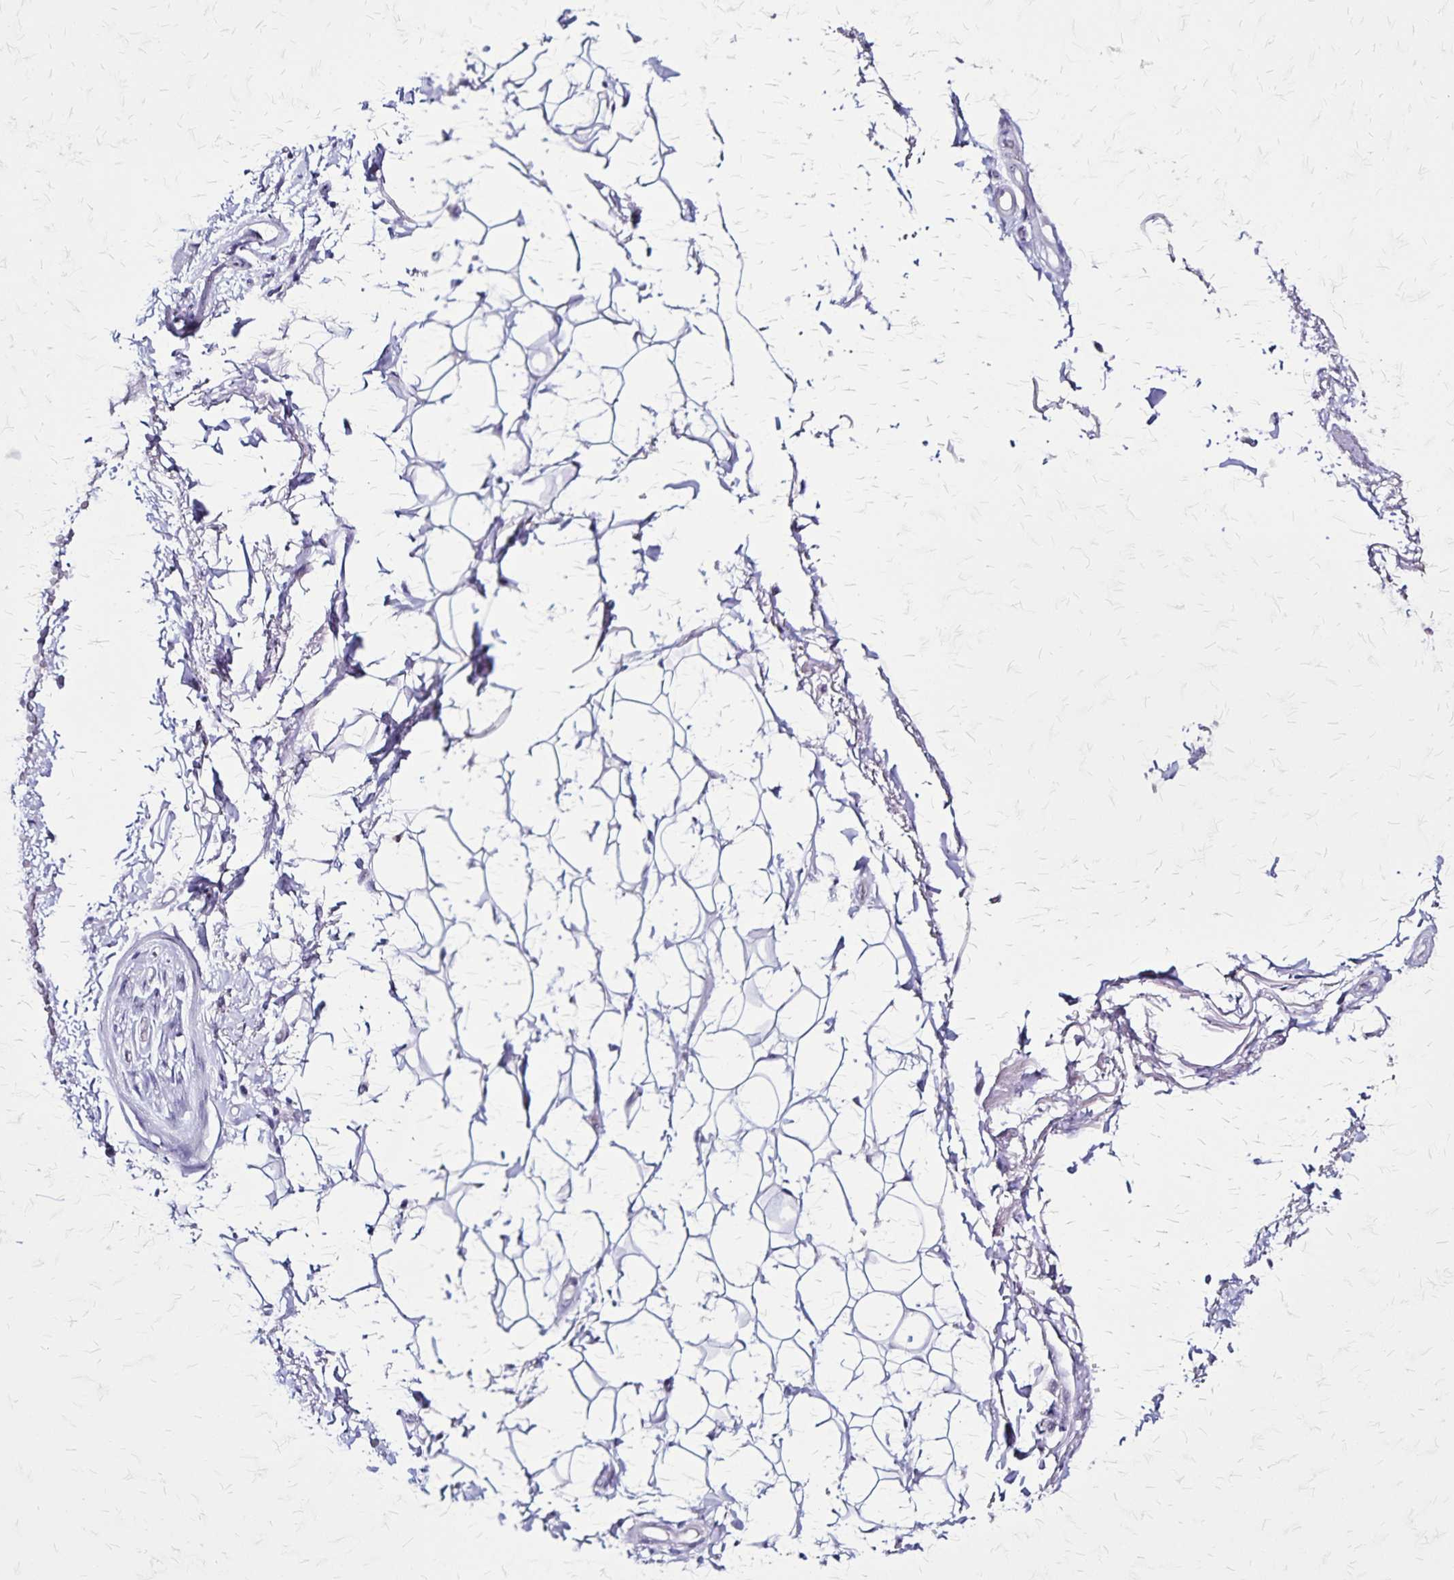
{"staining": {"intensity": "negative", "quantity": "none", "location": "none"}, "tissue": "adipose tissue", "cell_type": "Adipocytes", "image_type": "normal", "snomed": [{"axis": "morphology", "description": "Normal tissue, NOS"}, {"axis": "topography", "description": "Anal"}, {"axis": "topography", "description": "Peripheral nerve tissue"}], "caption": "Adipocytes are negative for protein expression in benign human adipose tissue. (DAB (3,3'-diaminobenzidine) immunohistochemistry, high magnification).", "gene": "PLXNA4", "patient": {"sex": "male", "age": 51}}